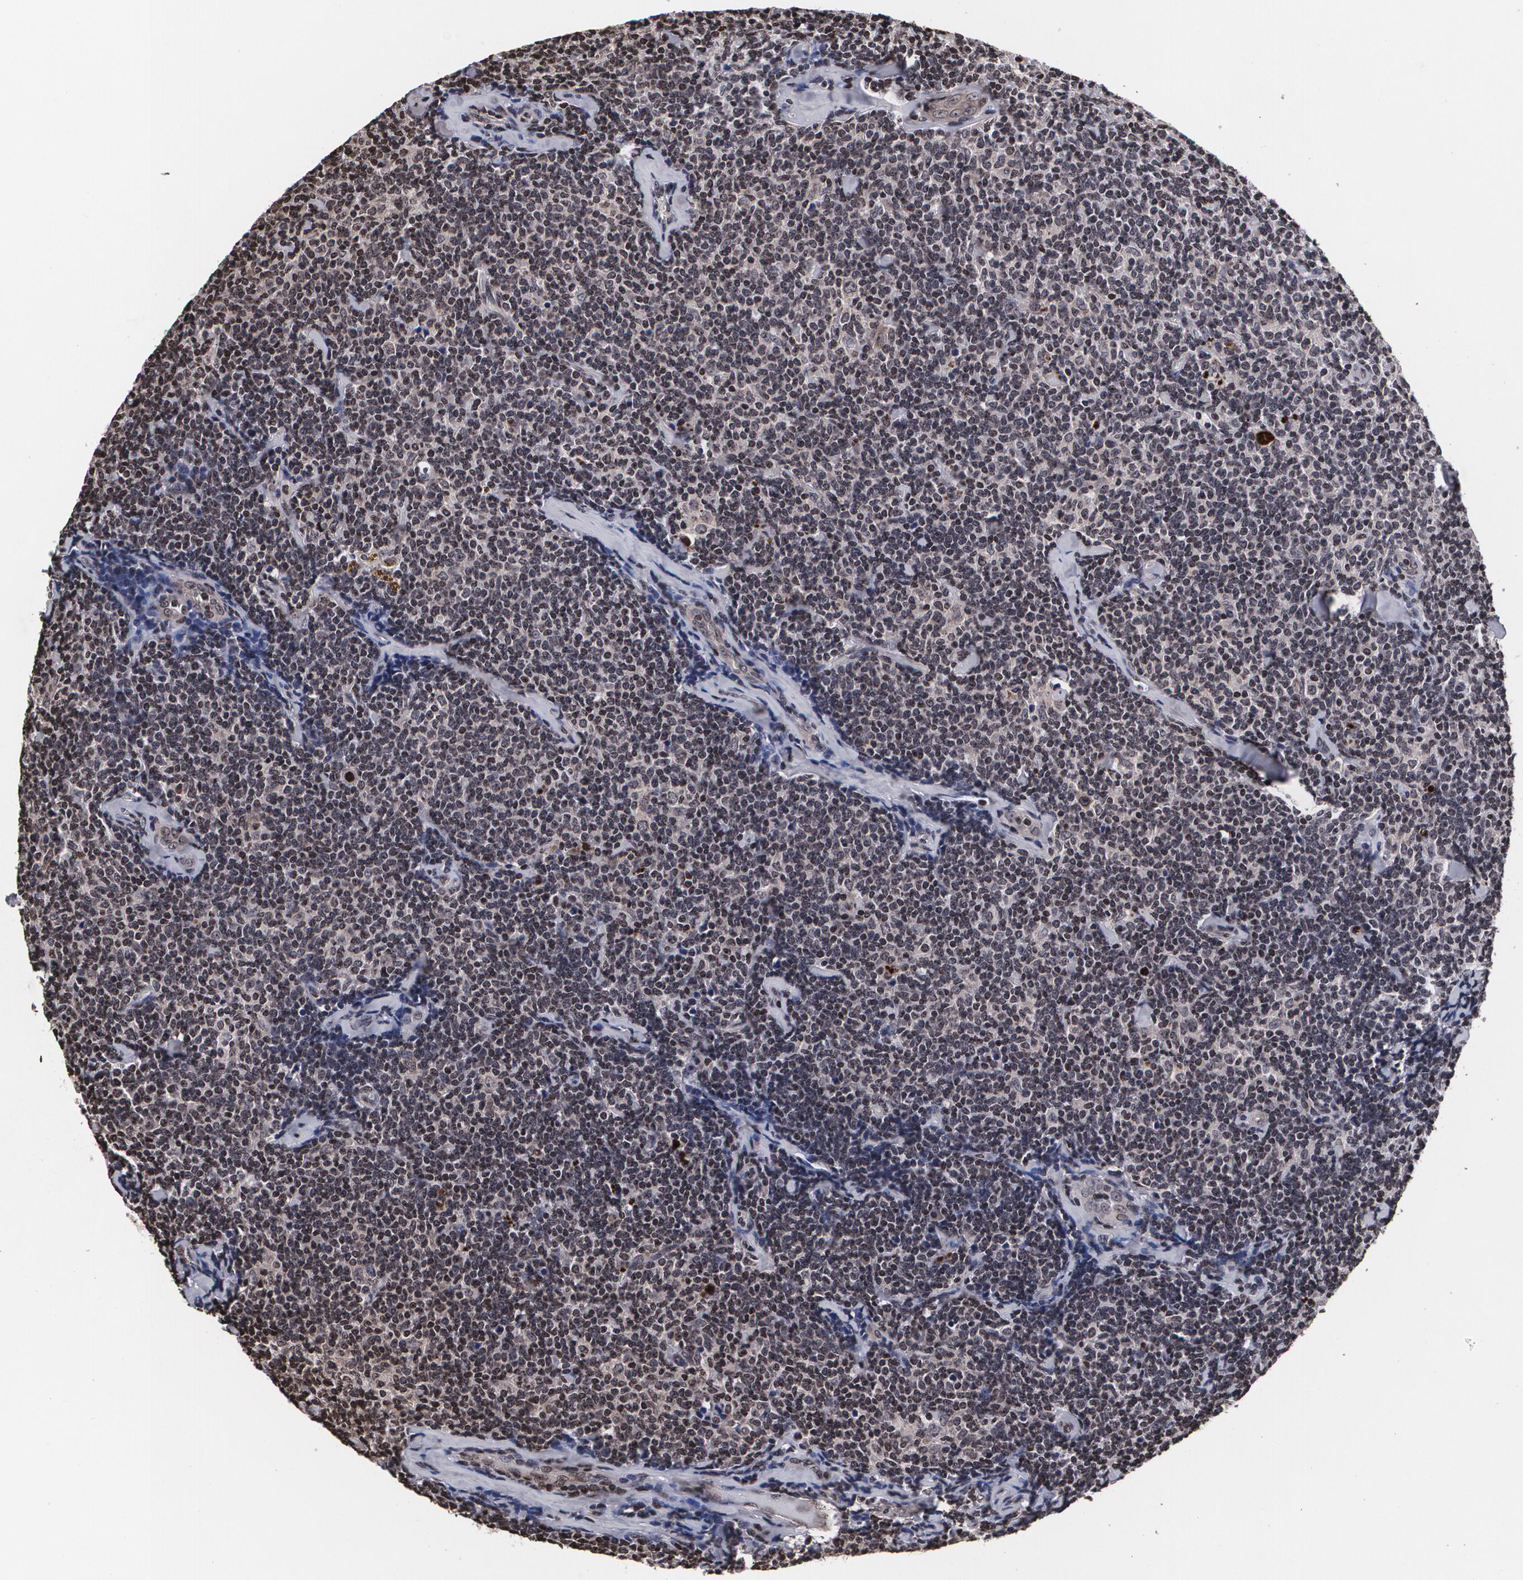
{"staining": {"intensity": "weak", "quantity": "25%-75%", "location": "cytoplasmic/membranous"}, "tissue": "lymphoma", "cell_type": "Tumor cells", "image_type": "cancer", "snomed": [{"axis": "morphology", "description": "Malignant lymphoma, non-Hodgkin's type, Low grade"}, {"axis": "topography", "description": "Lymph node"}], "caption": "Human lymphoma stained for a protein (brown) exhibits weak cytoplasmic/membranous positive expression in approximately 25%-75% of tumor cells.", "gene": "MVP", "patient": {"sex": "female", "age": 56}}